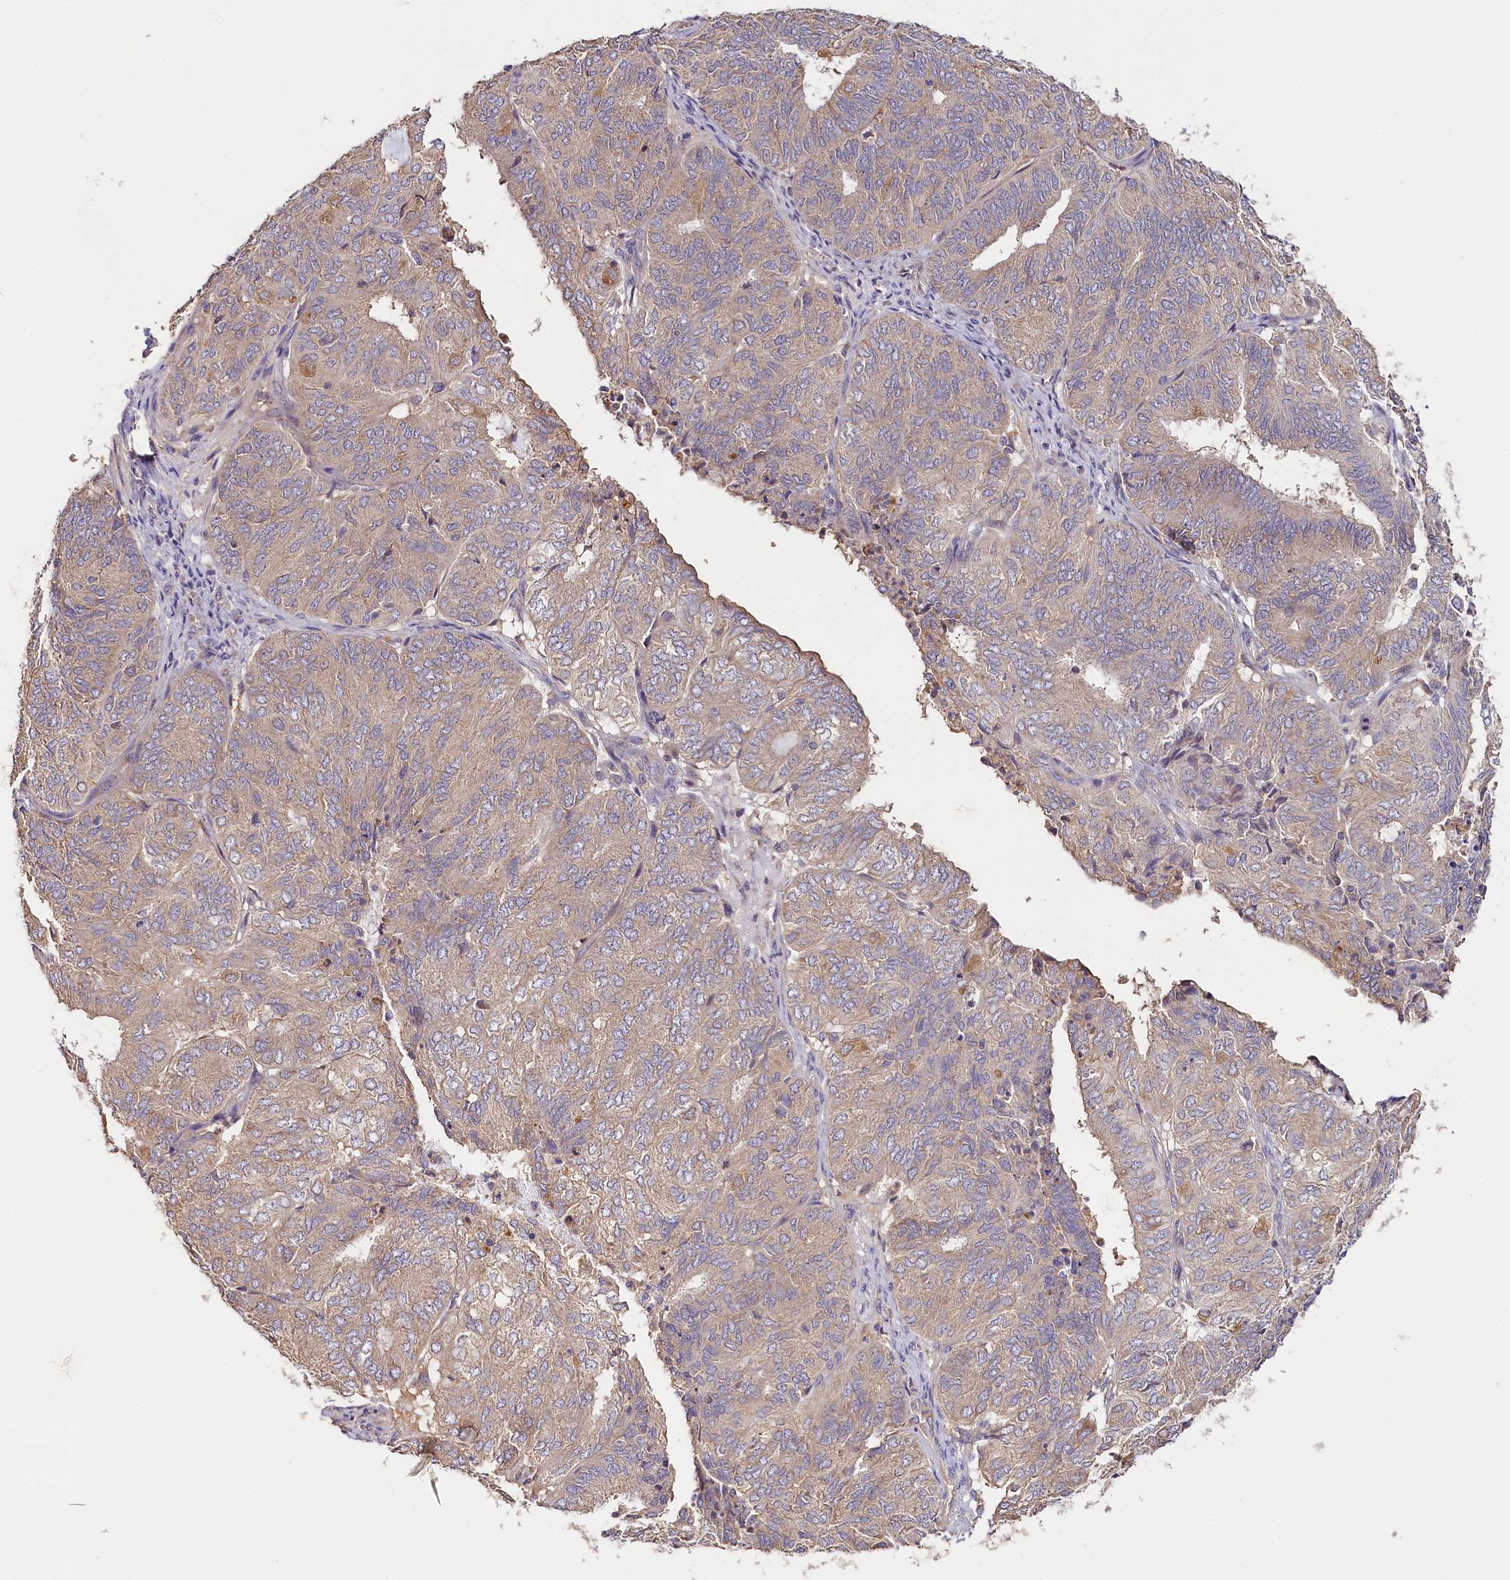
{"staining": {"intensity": "weak", "quantity": ">75%", "location": "cytoplasmic/membranous"}, "tissue": "endometrial cancer", "cell_type": "Tumor cells", "image_type": "cancer", "snomed": [{"axis": "morphology", "description": "Adenocarcinoma, NOS"}, {"axis": "topography", "description": "Uterus"}], "caption": "A micrograph of endometrial adenocarcinoma stained for a protein exhibits weak cytoplasmic/membranous brown staining in tumor cells. Using DAB (3,3'-diaminobenzidine) (brown) and hematoxylin (blue) stains, captured at high magnification using brightfield microscopy.", "gene": "KATNB1", "patient": {"sex": "female", "age": 60}}